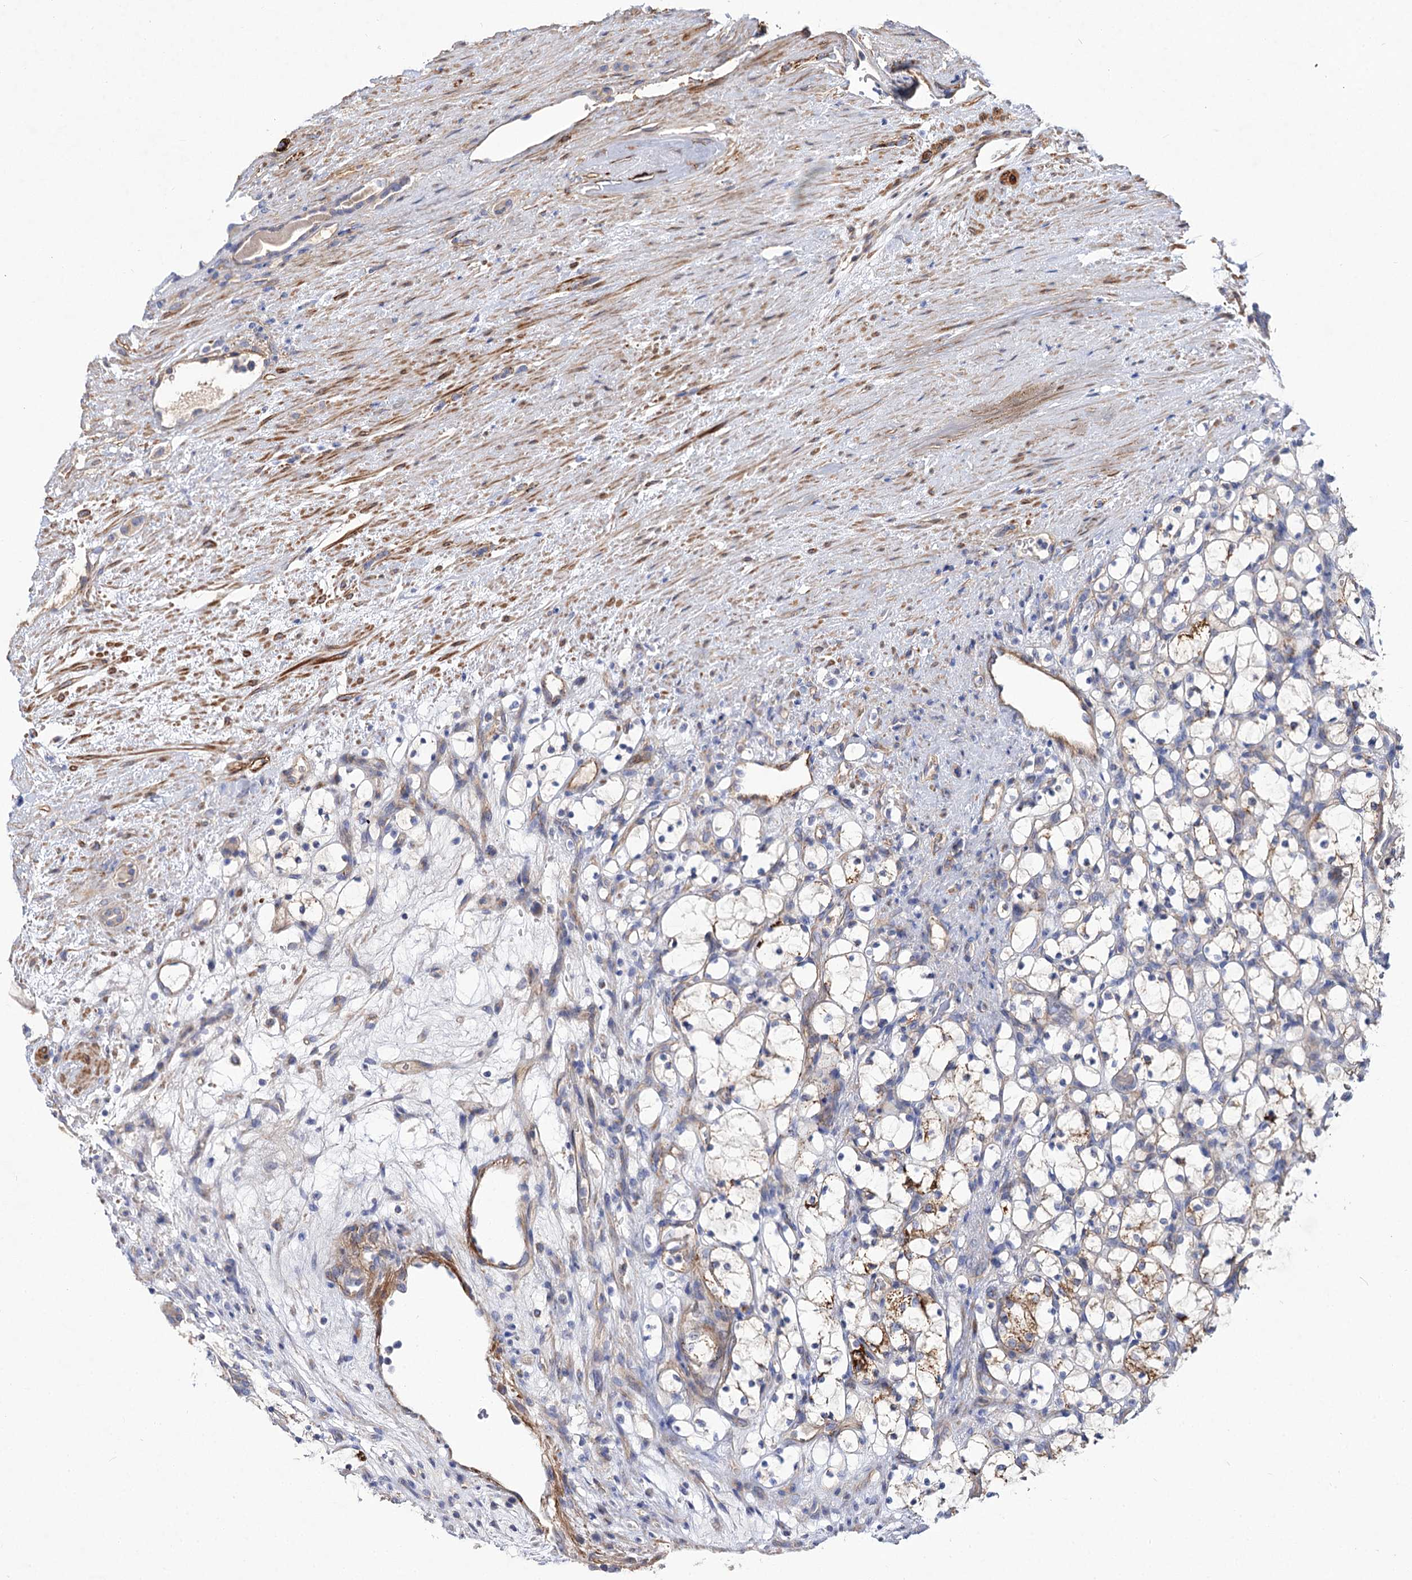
{"staining": {"intensity": "moderate", "quantity": "<25%", "location": "cytoplasmic/membranous"}, "tissue": "renal cancer", "cell_type": "Tumor cells", "image_type": "cancer", "snomed": [{"axis": "morphology", "description": "Adenocarcinoma, NOS"}, {"axis": "topography", "description": "Kidney"}], "caption": "Renal cancer (adenocarcinoma) was stained to show a protein in brown. There is low levels of moderate cytoplasmic/membranous expression in approximately <25% of tumor cells. Using DAB (3,3'-diaminobenzidine) (brown) and hematoxylin (blue) stains, captured at high magnification using brightfield microscopy.", "gene": "NUDCD2", "patient": {"sex": "female", "age": 69}}